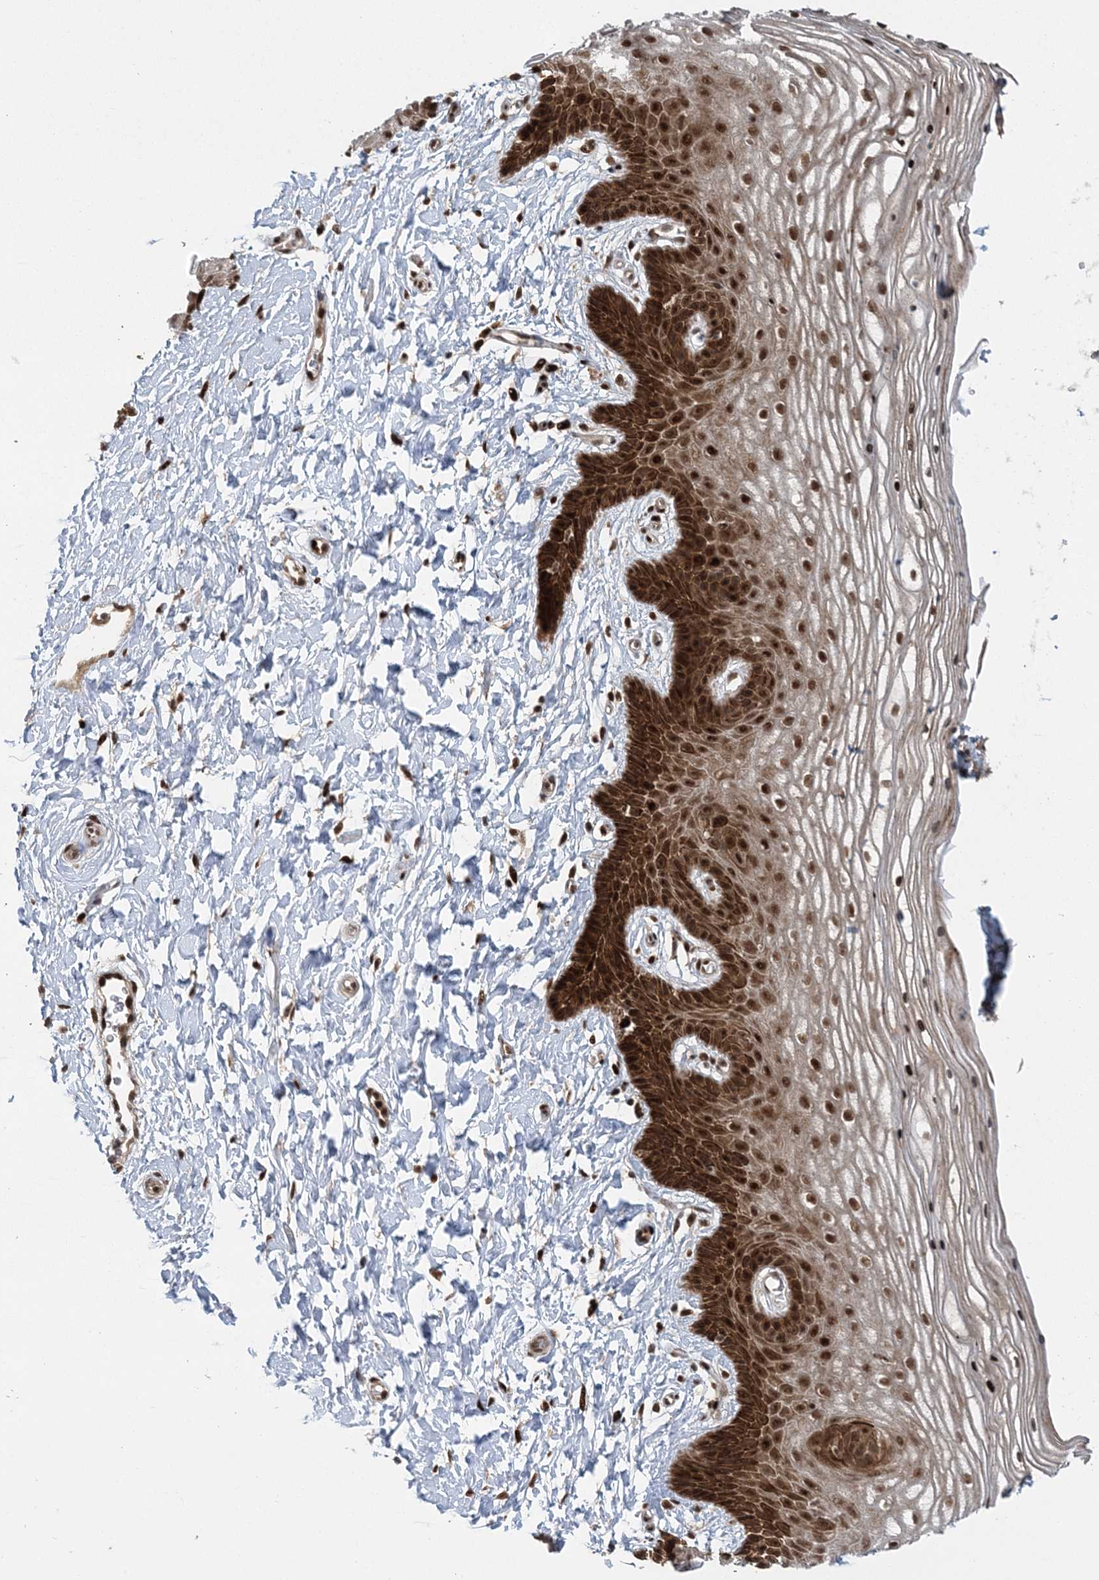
{"staining": {"intensity": "strong", "quantity": ">75%", "location": "cytoplasmic/membranous,nuclear"}, "tissue": "vagina", "cell_type": "Squamous epithelial cells", "image_type": "normal", "snomed": [{"axis": "morphology", "description": "Normal tissue, NOS"}, {"axis": "topography", "description": "Vagina"}, {"axis": "topography", "description": "Cervix"}], "caption": "Brown immunohistochemical staining in normal human vagina displays strong cytoplasmic/membranous,nuclear staining in about >75% of squamous epithelial cells.", "gene": "CWC22", "patient": {"sex": "female", "age": 40}}